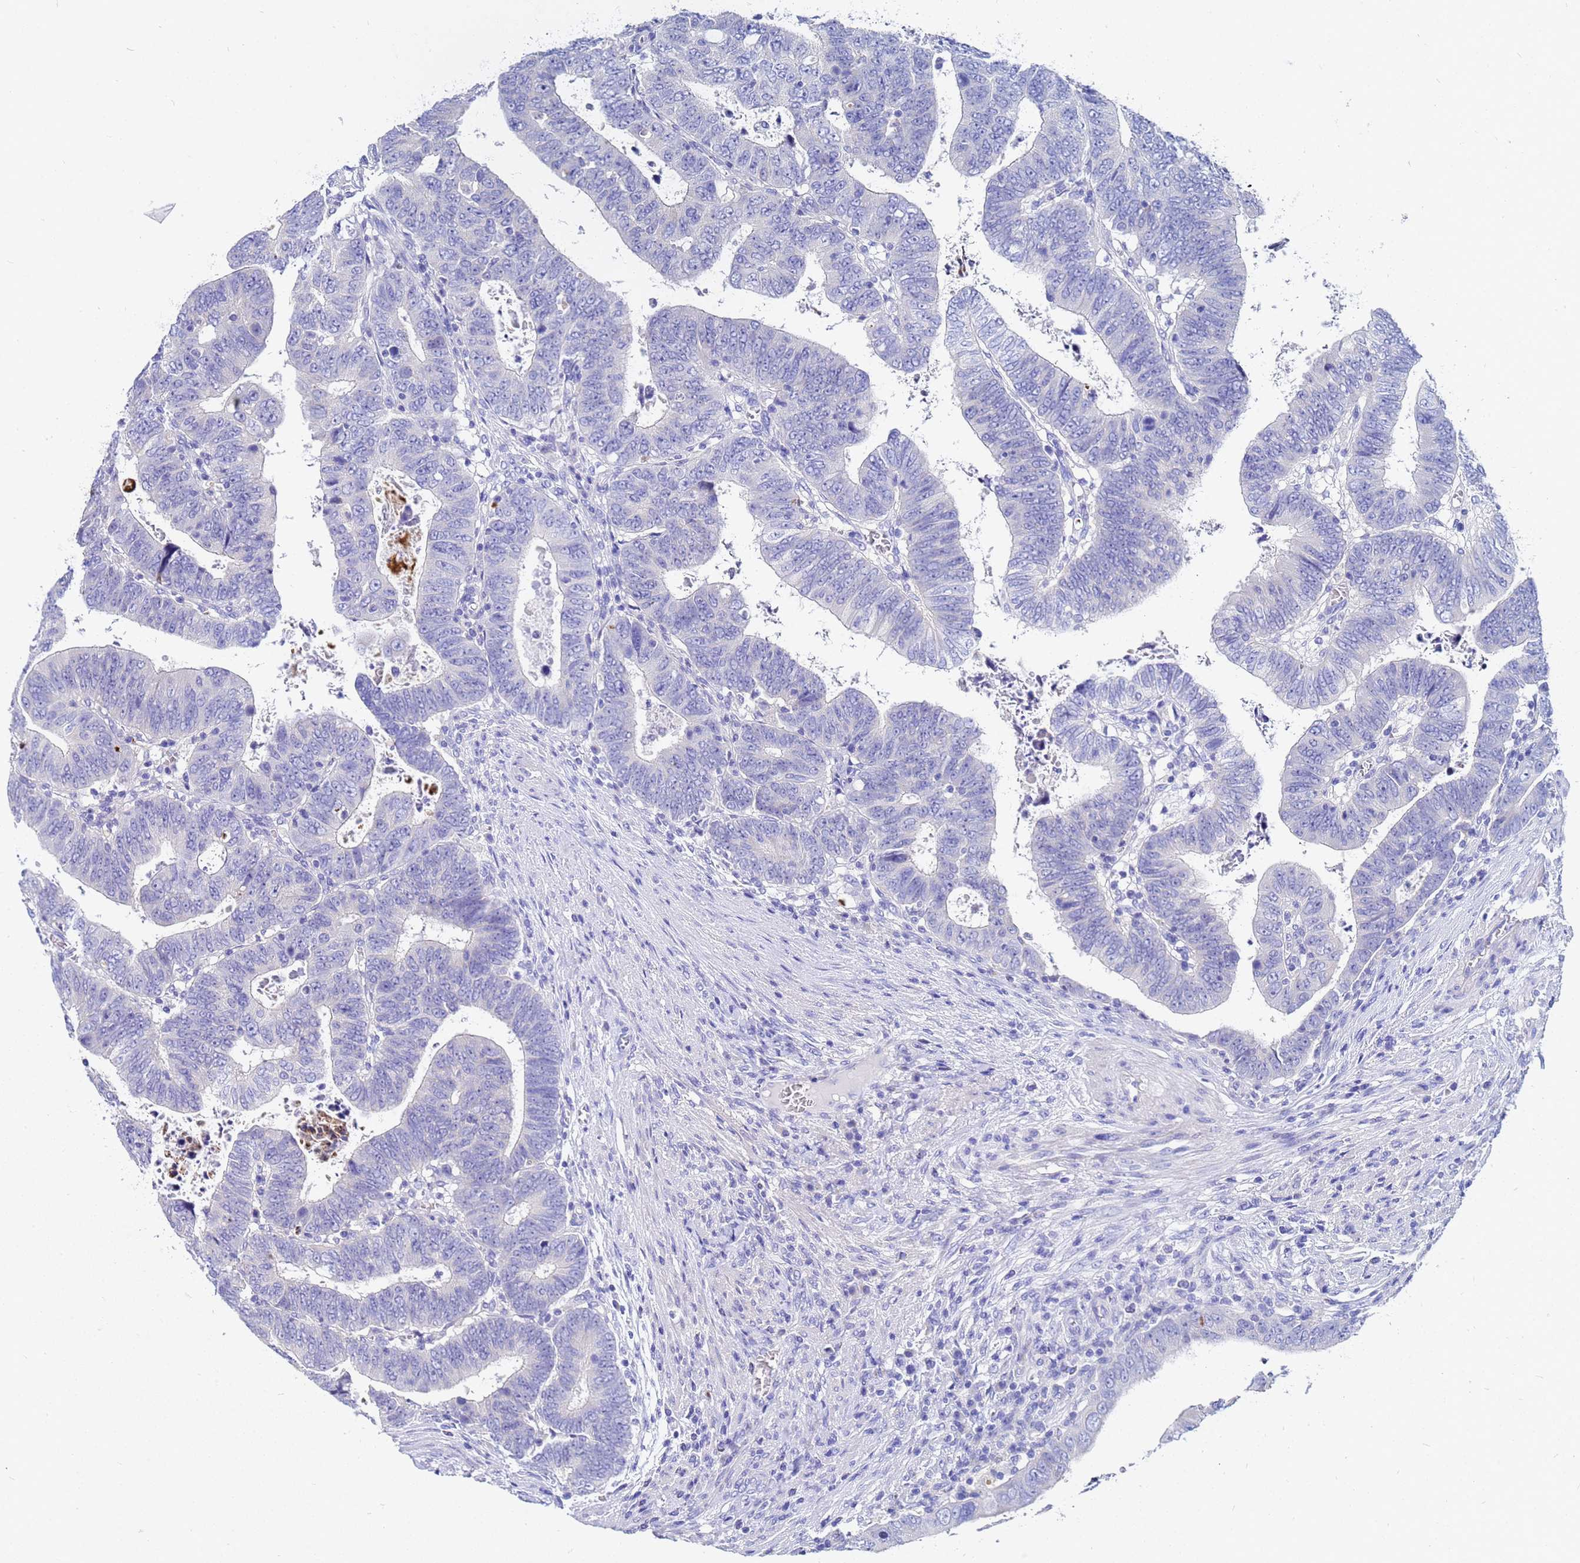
{"staining": {"intensity": "negative", "quantity": "none", "location": "none"}, "tissue": "colorectal cancer", "cell_type": "Tumor cells", "image_type": "cancer", "snomed": [{"axis": "morphology", "description": "Normal tissue, NOS"}, {"axis": "morphology", "description": "Adenocarcinoma, NOS"}, {"axis": "topography", "description": "Rectum"}], "caption": "Colorectal adenocarcinoma was stained to show a protein in brown. There is no significant expression in tumor cells.", "gene": "C2orf72", "patient": {"sex": "female", "age": 65}}